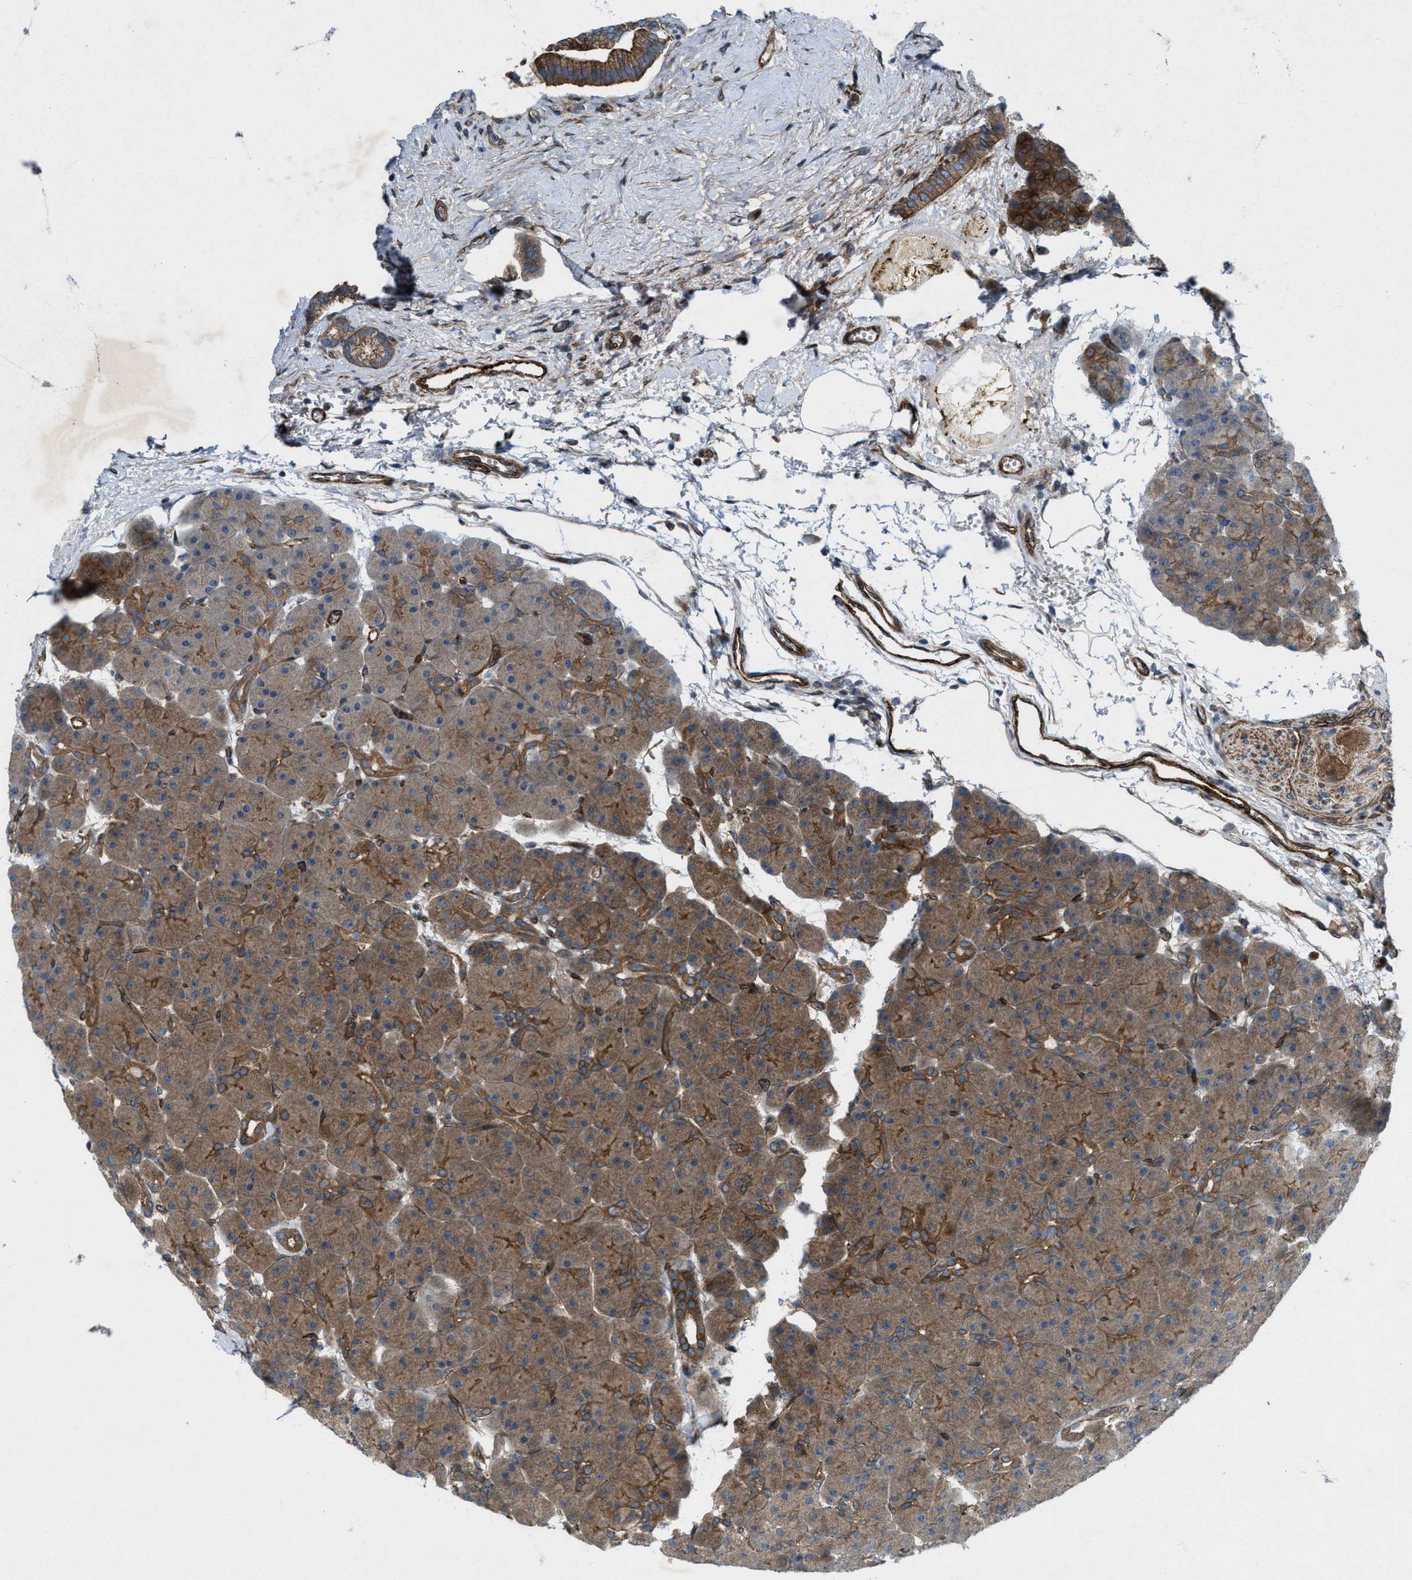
{"staining": {"intensity": "moderate", "quantity": ">75%", "location": "cytoplasmic/membranous"}, "tissue": "pancreas", "cell_type": "Exocrine glandular cells", "image_type": "normal", "snomed": [{"axis": "morphology", "description": "Normal tissue, NOS"}, {"axis": "topography", "description": "Pancreas"}], "caption": "Approximately >75% of exocrine glandular cells in normal pancreas show moderate cytoplasmic/membranous protein positivity as visualized by brown immunohistochemical staining.", "gene": "URGCP", "patient": {"sex": "male", "age": 66}}